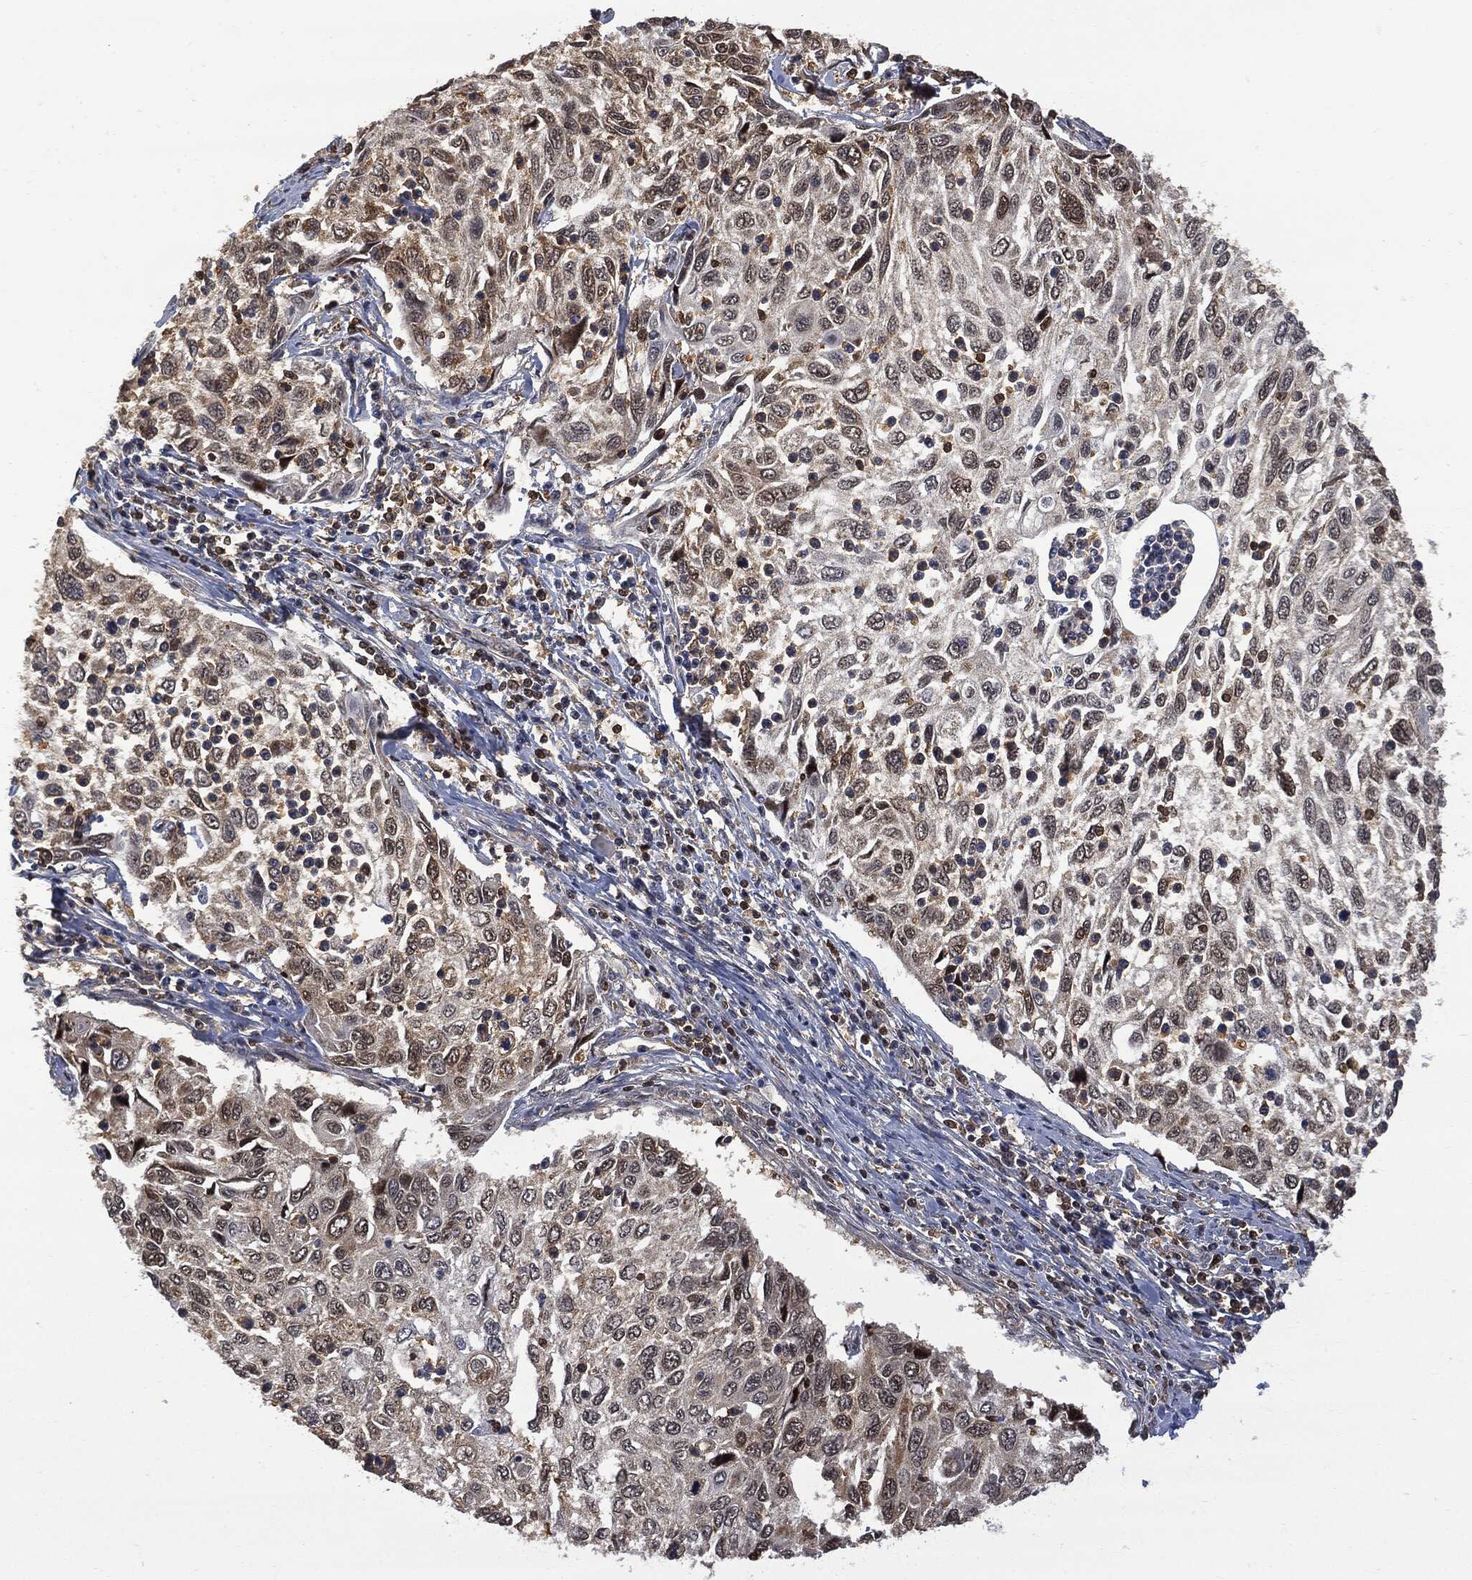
{"staining": {"intensity": "moderate", "quantity": "<25%", "location": "cytoplasmic/membranous"}, "tissue": "cervical cancer", "cell_type": "Tumor cells", "image_type": "cancer", "snomed": [{"axis": "morphology", "description": "Squamous cell carcinoma, NOS"}, {"axis": "topography", "description": "Cervix"}], "caption": "This photomicrograph demonstrates cervical cancer stained with immunohistochemistry to label a protein in brown. The cytoplasmic/membranous of tumor cells show moderate positivity for the protein. Nuclei are counter-stained blue.", "gene": "PSMB10", "patient": {"sex": "female", "age": 70}}